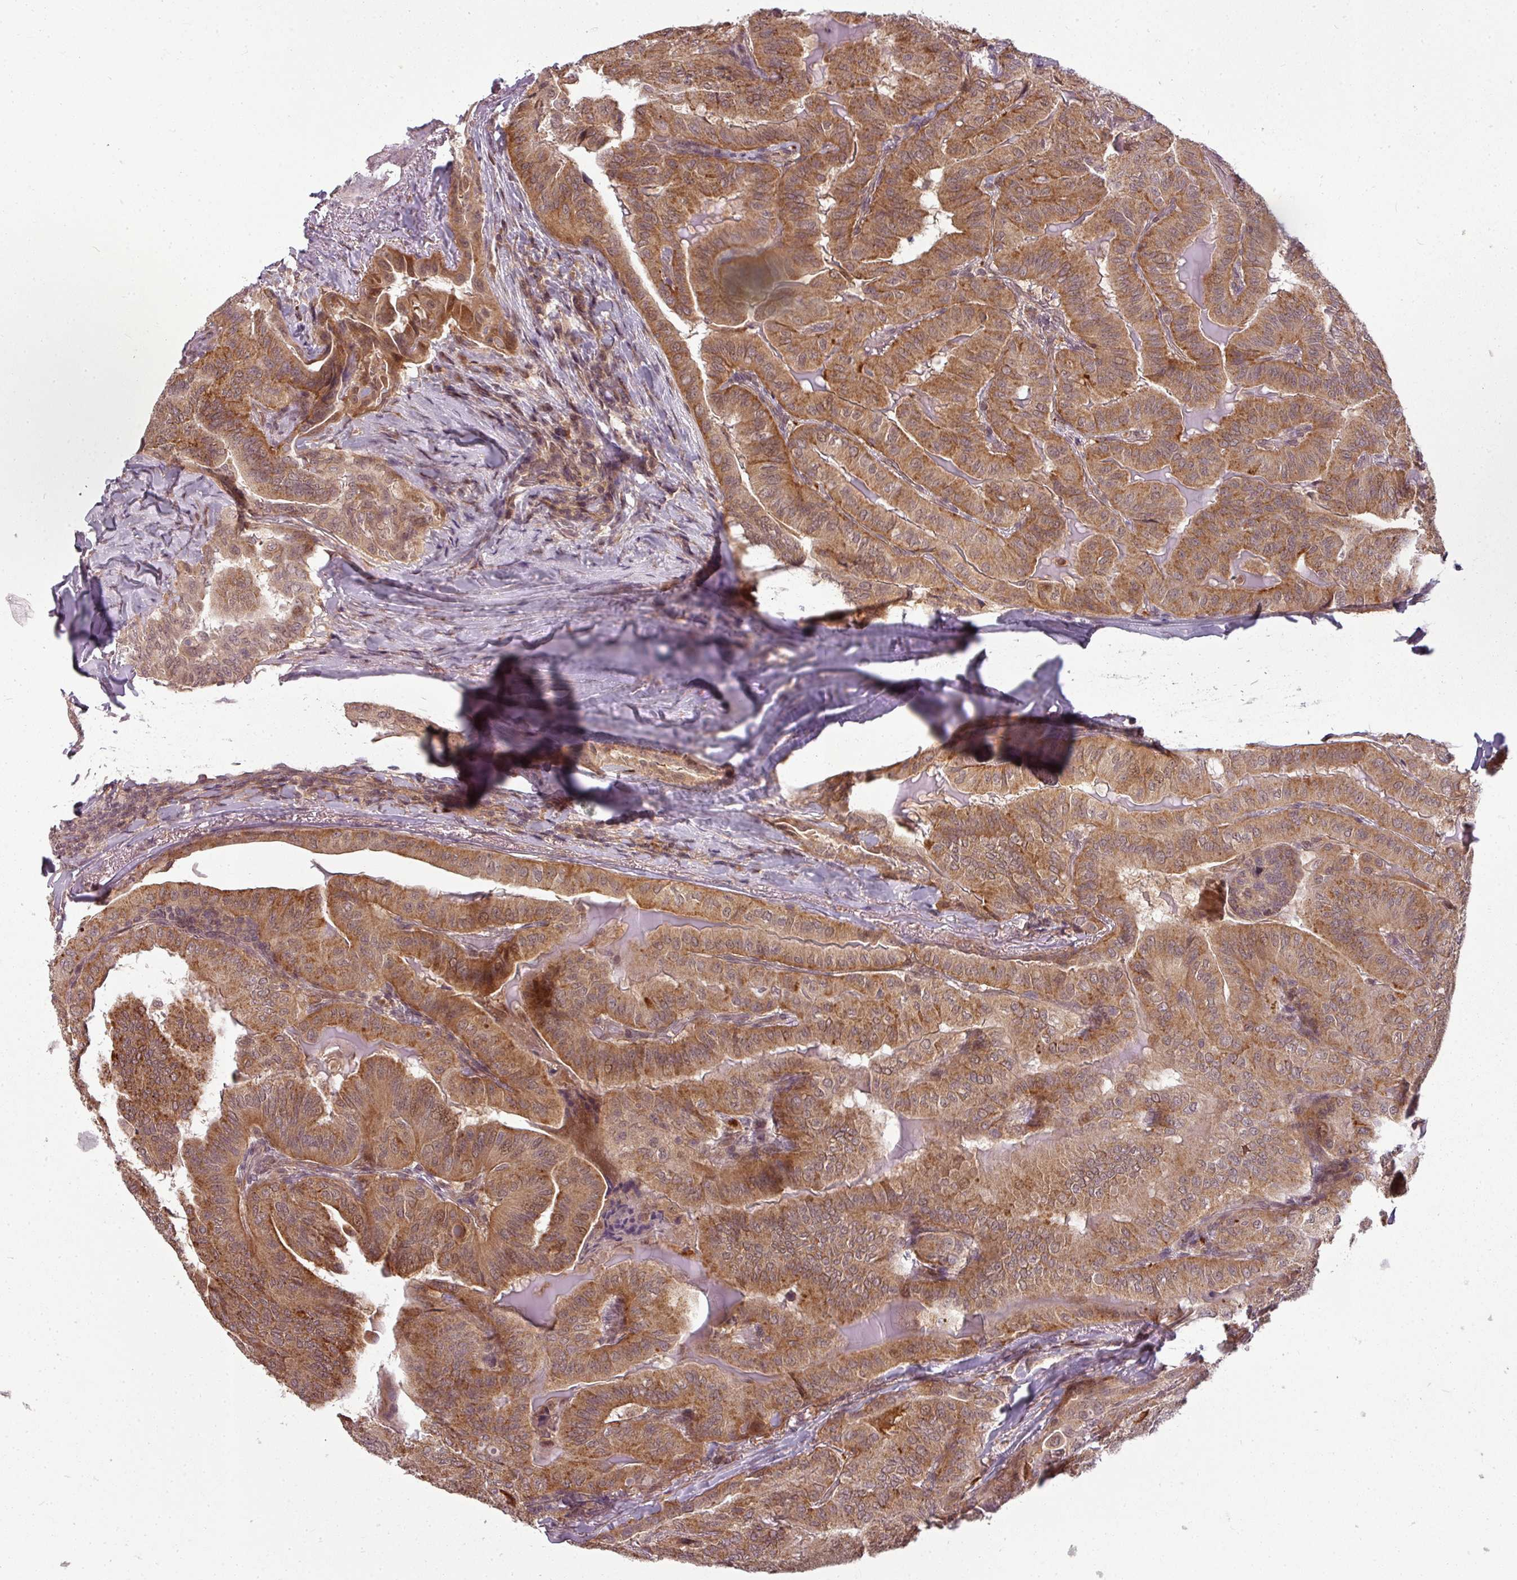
{"staining": {"intensity": "moderate", "quantity": ">75%", "location": "cytoplasmic/membranous"}, "tissue": "thyroid cancer", "cell_type": "Tumor cells", "image_type": "cancer", "snomed": [{"axis": "morphology", "description": "Papillary adenocarcinoma, NOS"}, {"axis": "topography", "description": "Thyroid gland"}], "caption": "Moderate cytoplasmic/membranous staining for a protein is present in about >75% of tumor cells of thyroid papillary adenocarcinoma using immunohistochemistry (IHC).", "gene": "CLIC1", "patient": {"sex": "female", "age": 68}}